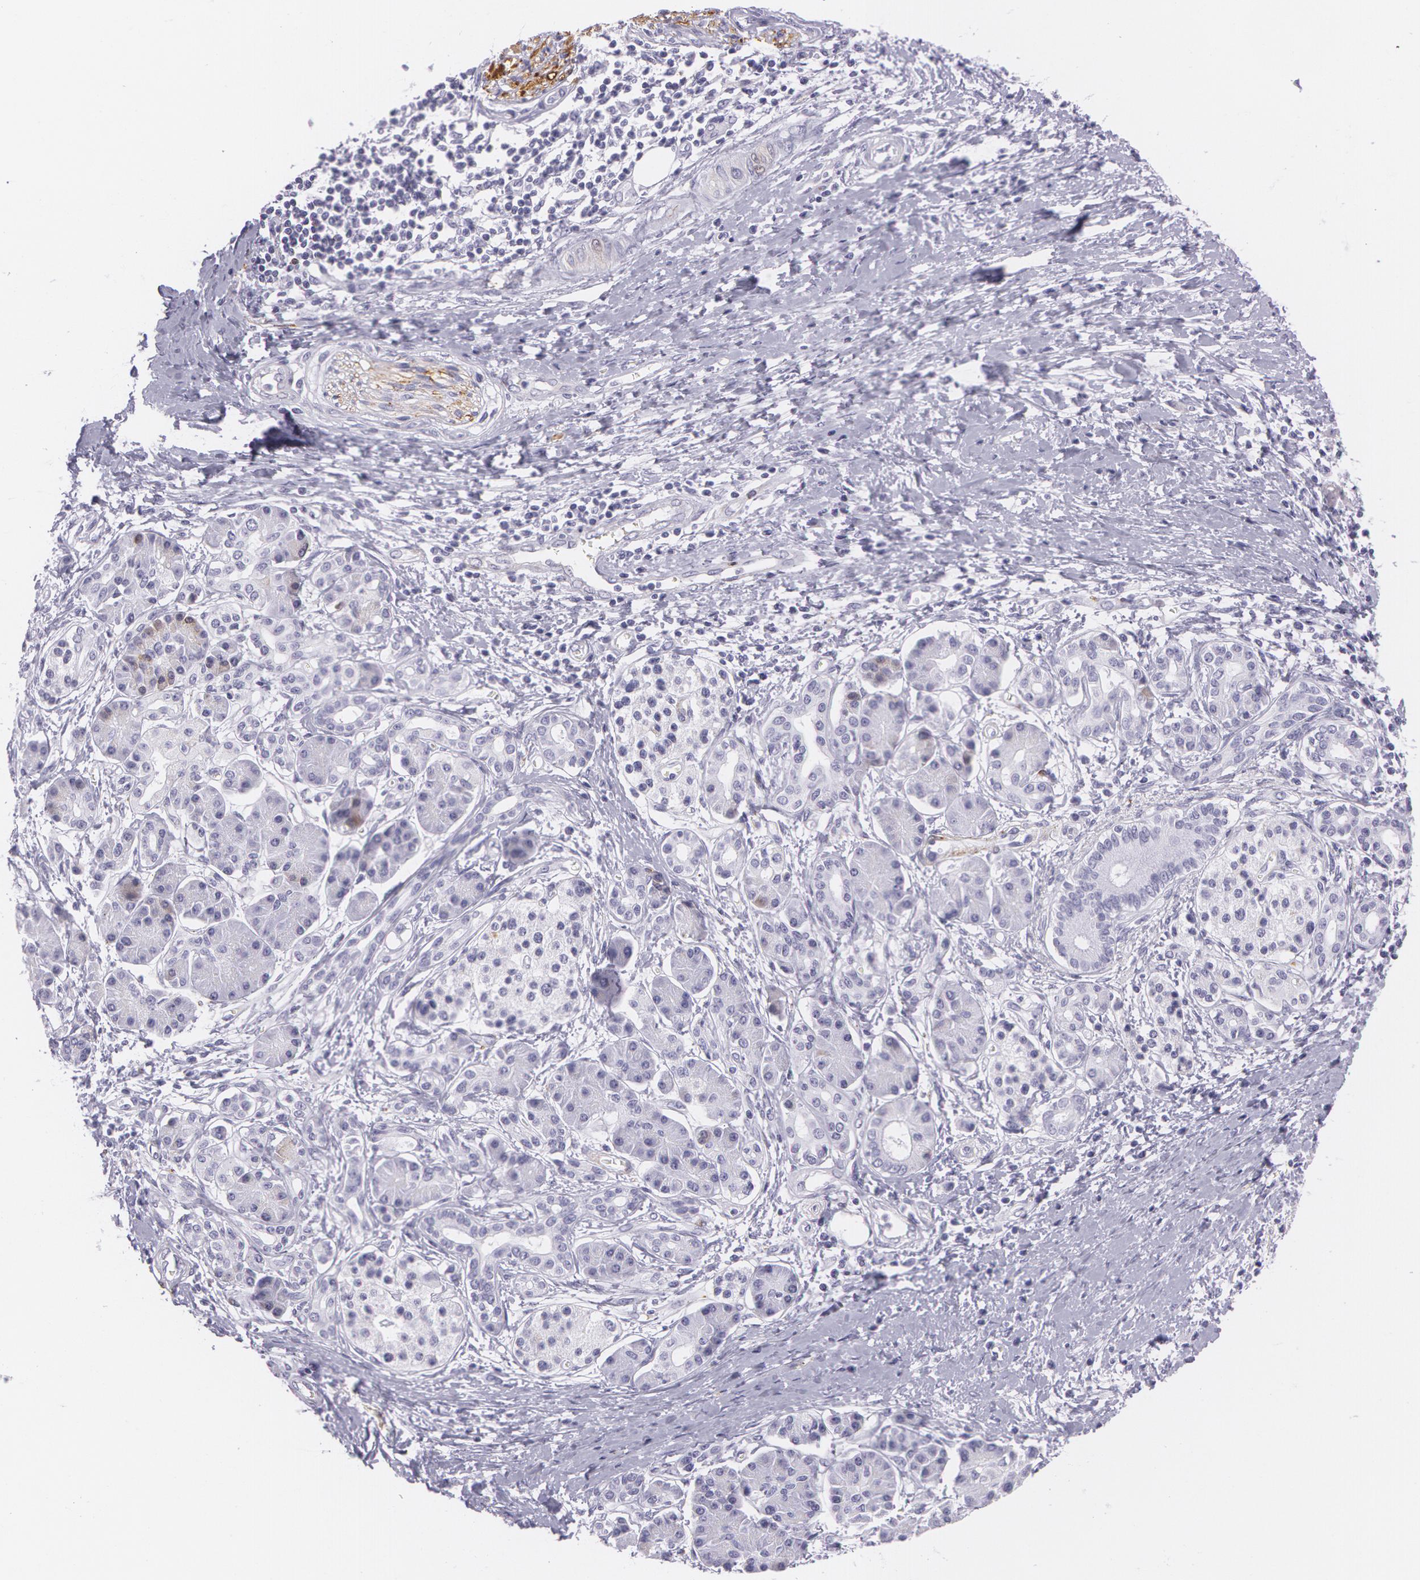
{"staining": {"intensity": "weak", "quantity": "<25%", "location": "cytoplasmic/membranous"}, "tissue": "pancreatic cancer", "cell_type": "Tumor cells", "image_type": "cancer", "snomed": [{"axis": "morphology", "description": "Adenocarcinoma, NOS"}, {"axis": "topography", "description": "Pancreas"}], "caption": "There is no significant positivity in tumor cells of pancreatic adenocarcinoma. (Immunohistochemistry, brightfield microscopy, high magnification).", "gene": "SNCG", "patient": {"sex": "female", "age": 66}}